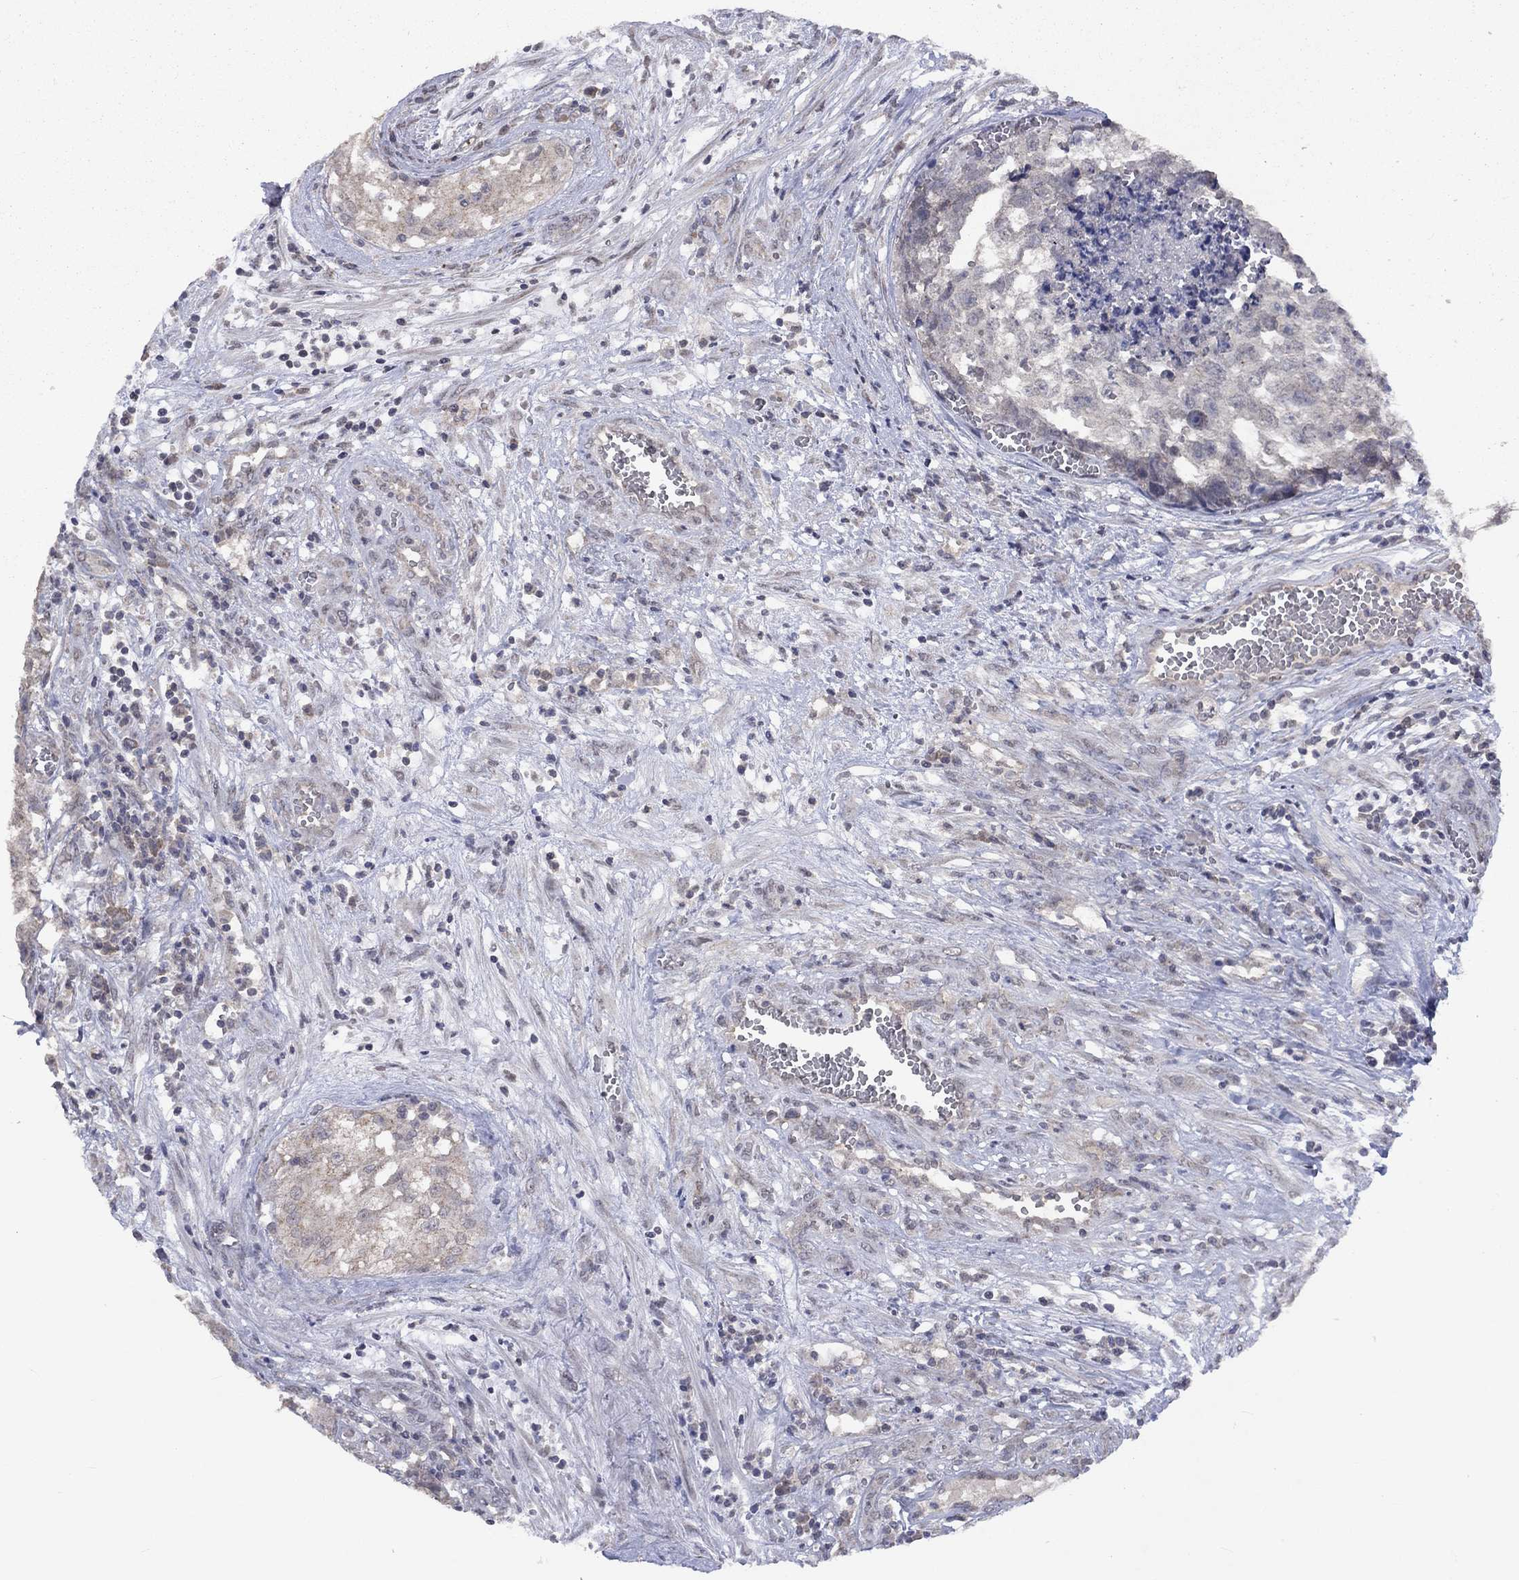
{"staining": {"intensity": "negative", "quantity": "none", "location": "none"}, "tissue": "testis cancer", "cell_type": "Tumor cells", "image_type": "cancer", "snomed": [{"axis": "morphology", "description": "Seminoma, NOS"}, {"axis": "morphology", "description": "Carcinoma, Embryonal, NOS"}, {"axis": "topography", "description": "Testis"}], "caption": "IHC micrograph of testis cancer stained for a protein (brown), which exhibits no staining in tumor cells. (DAB immunohistochemistry, high magnification).", "gene": "SPATA33", "patient": {"sex": "male", "age": 22}}